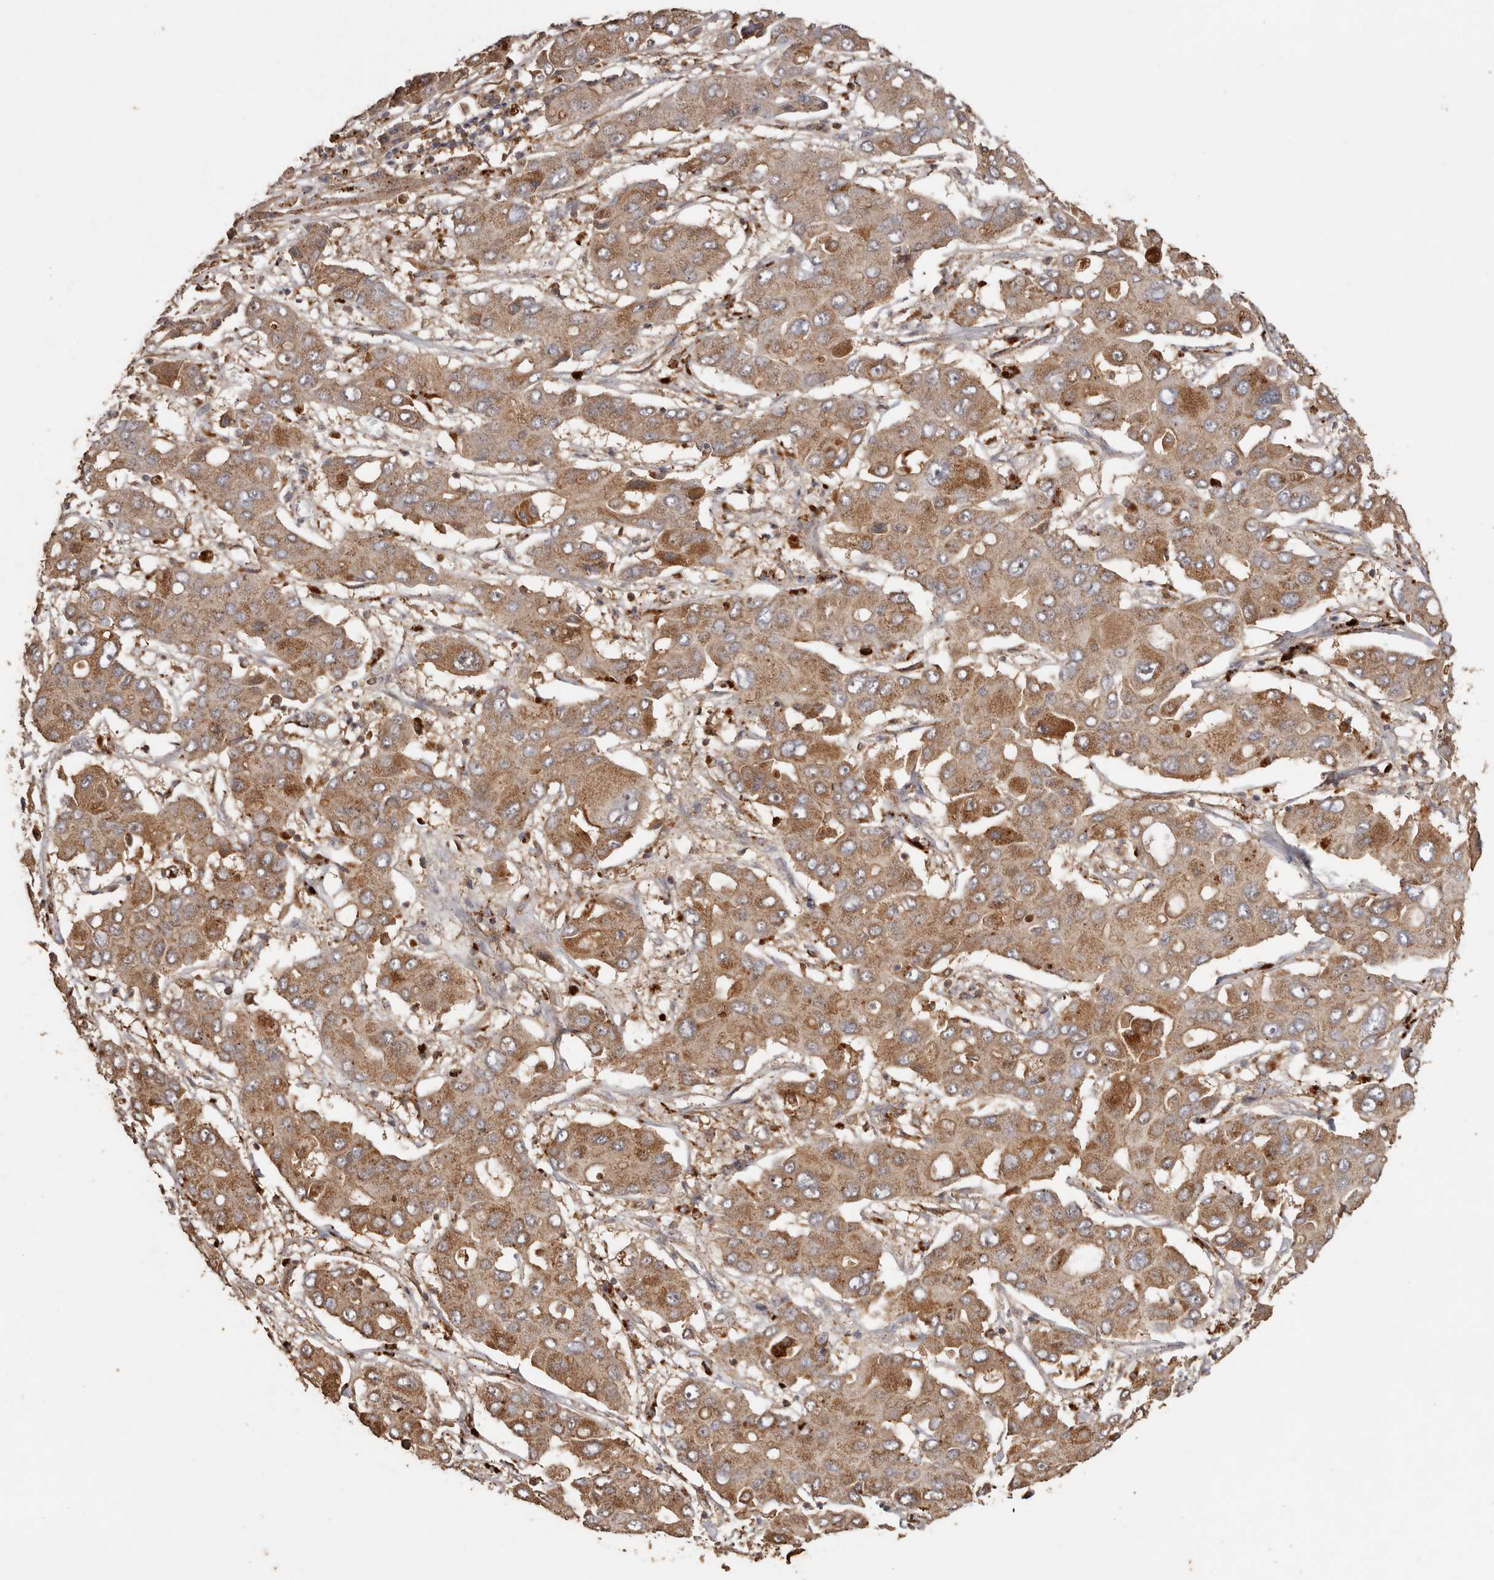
{"staining": {"intensity": "moderate", "quantity": ">75%", "location": "cytoplasmic/membranous"}, "tissue": "liver cancer", "cell_type": "Tumor cells", "image_type": "cancer", "snomed": [{"axis": "morphology", "description": "Cholangiocarcinoma"}, {"axis": "topography", "description": "Liver"}], "caption": "Protein staining of liver cancer tissue exhibits moderate cytoplasmic/membranous staining in about >75% of tumor cells. Nuclei are stained in blue.", "gene": "RWDD1", "patient": {"sex": "male", "age": 67}}